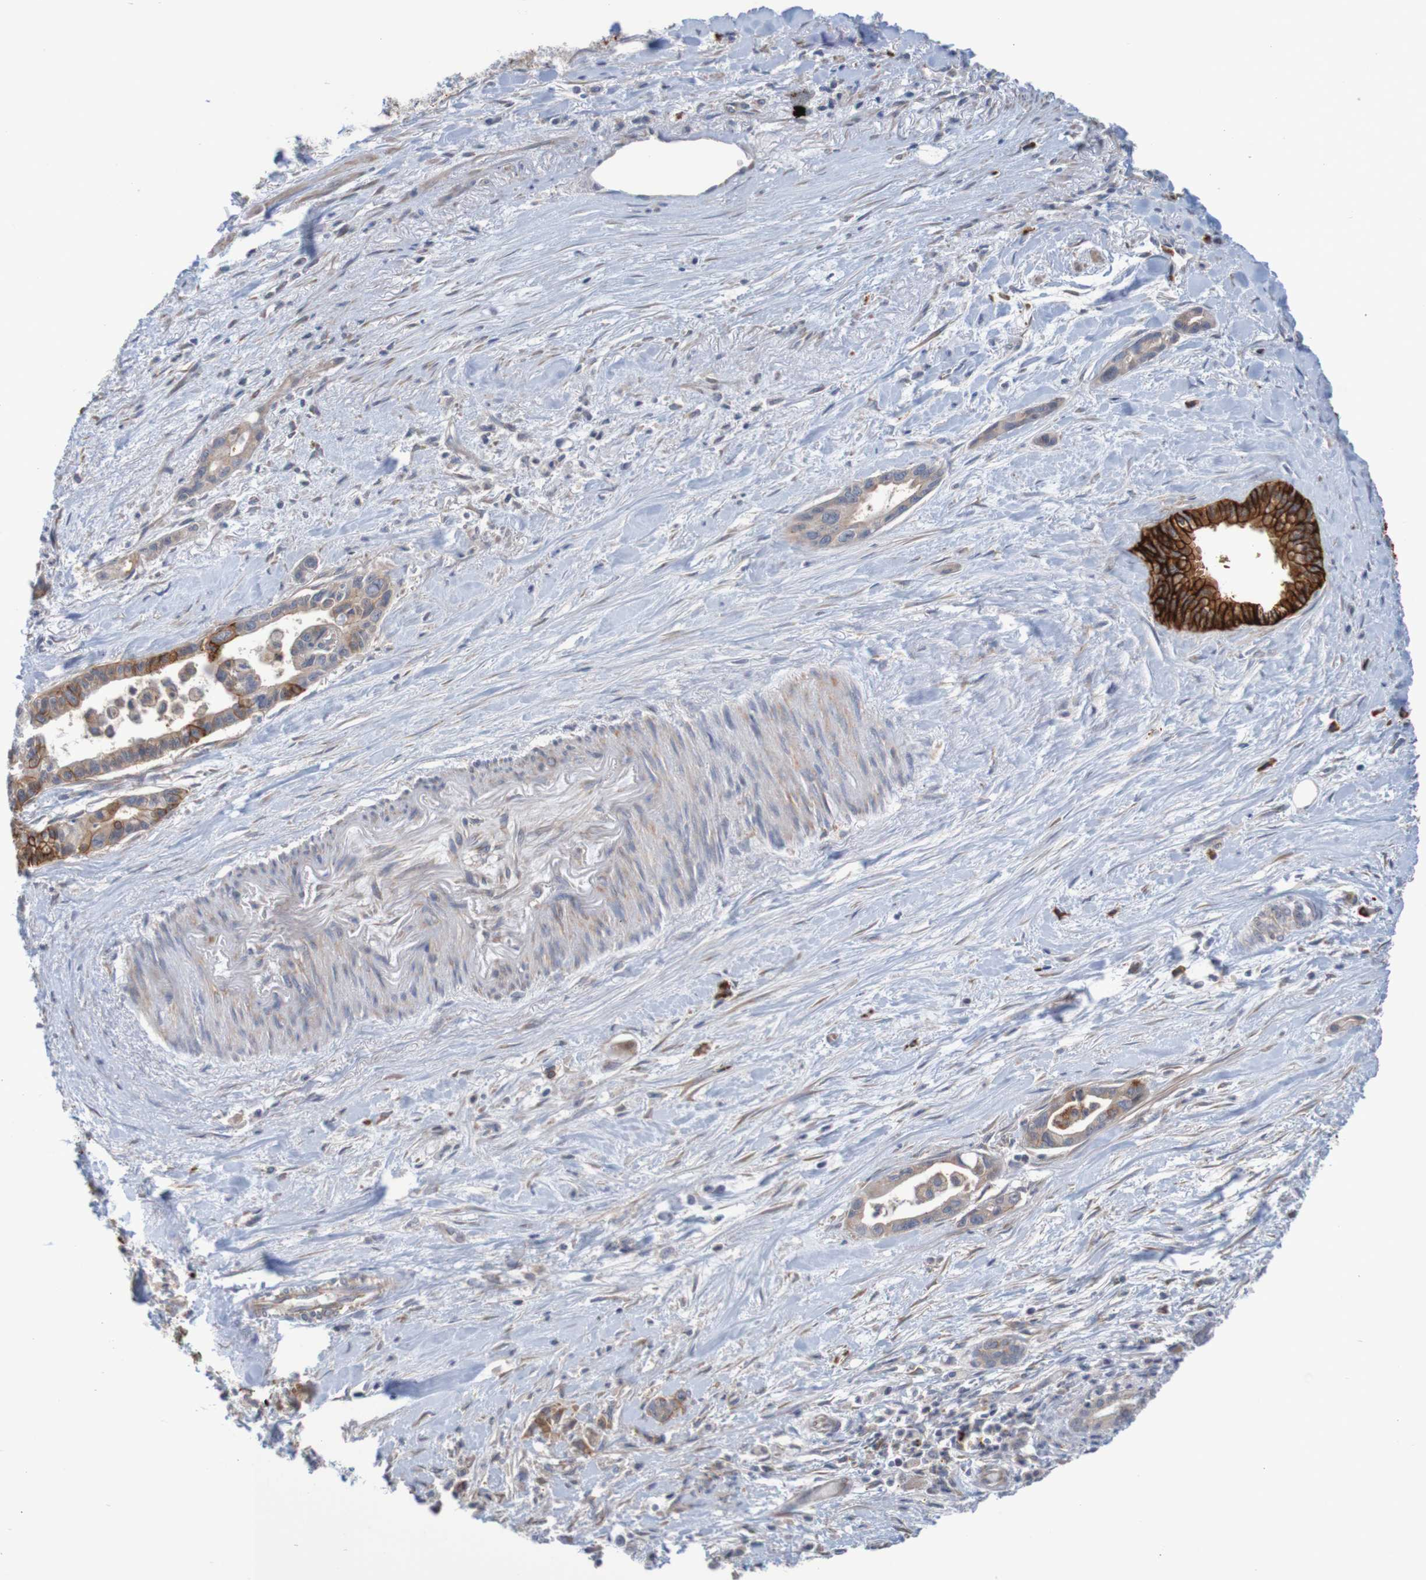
{"staining": {"intensity": "strong", "quantity": "25%-75%", "location": "cytoplasmic/membranous"}, "tissue": "pancreatic cancer", "cell_type": "Tumor cells", "image_type": "cancer", "snomed": [{"axis": "morphology", "description": "Adenocarcinoma, NOS"}, {"axis": "topography", "description": "Pancreas"}], "caption": "Tumor cells display high levels of strong cytoplasmic/membranous expression in approximately 25%-75% of cells in human pancreatic adenocarcinoma. (Brightfield microscopy of DAB IHC at high magnification).", "gene": "CLDN18", "patient": {"sex": "male", "age": 70}}